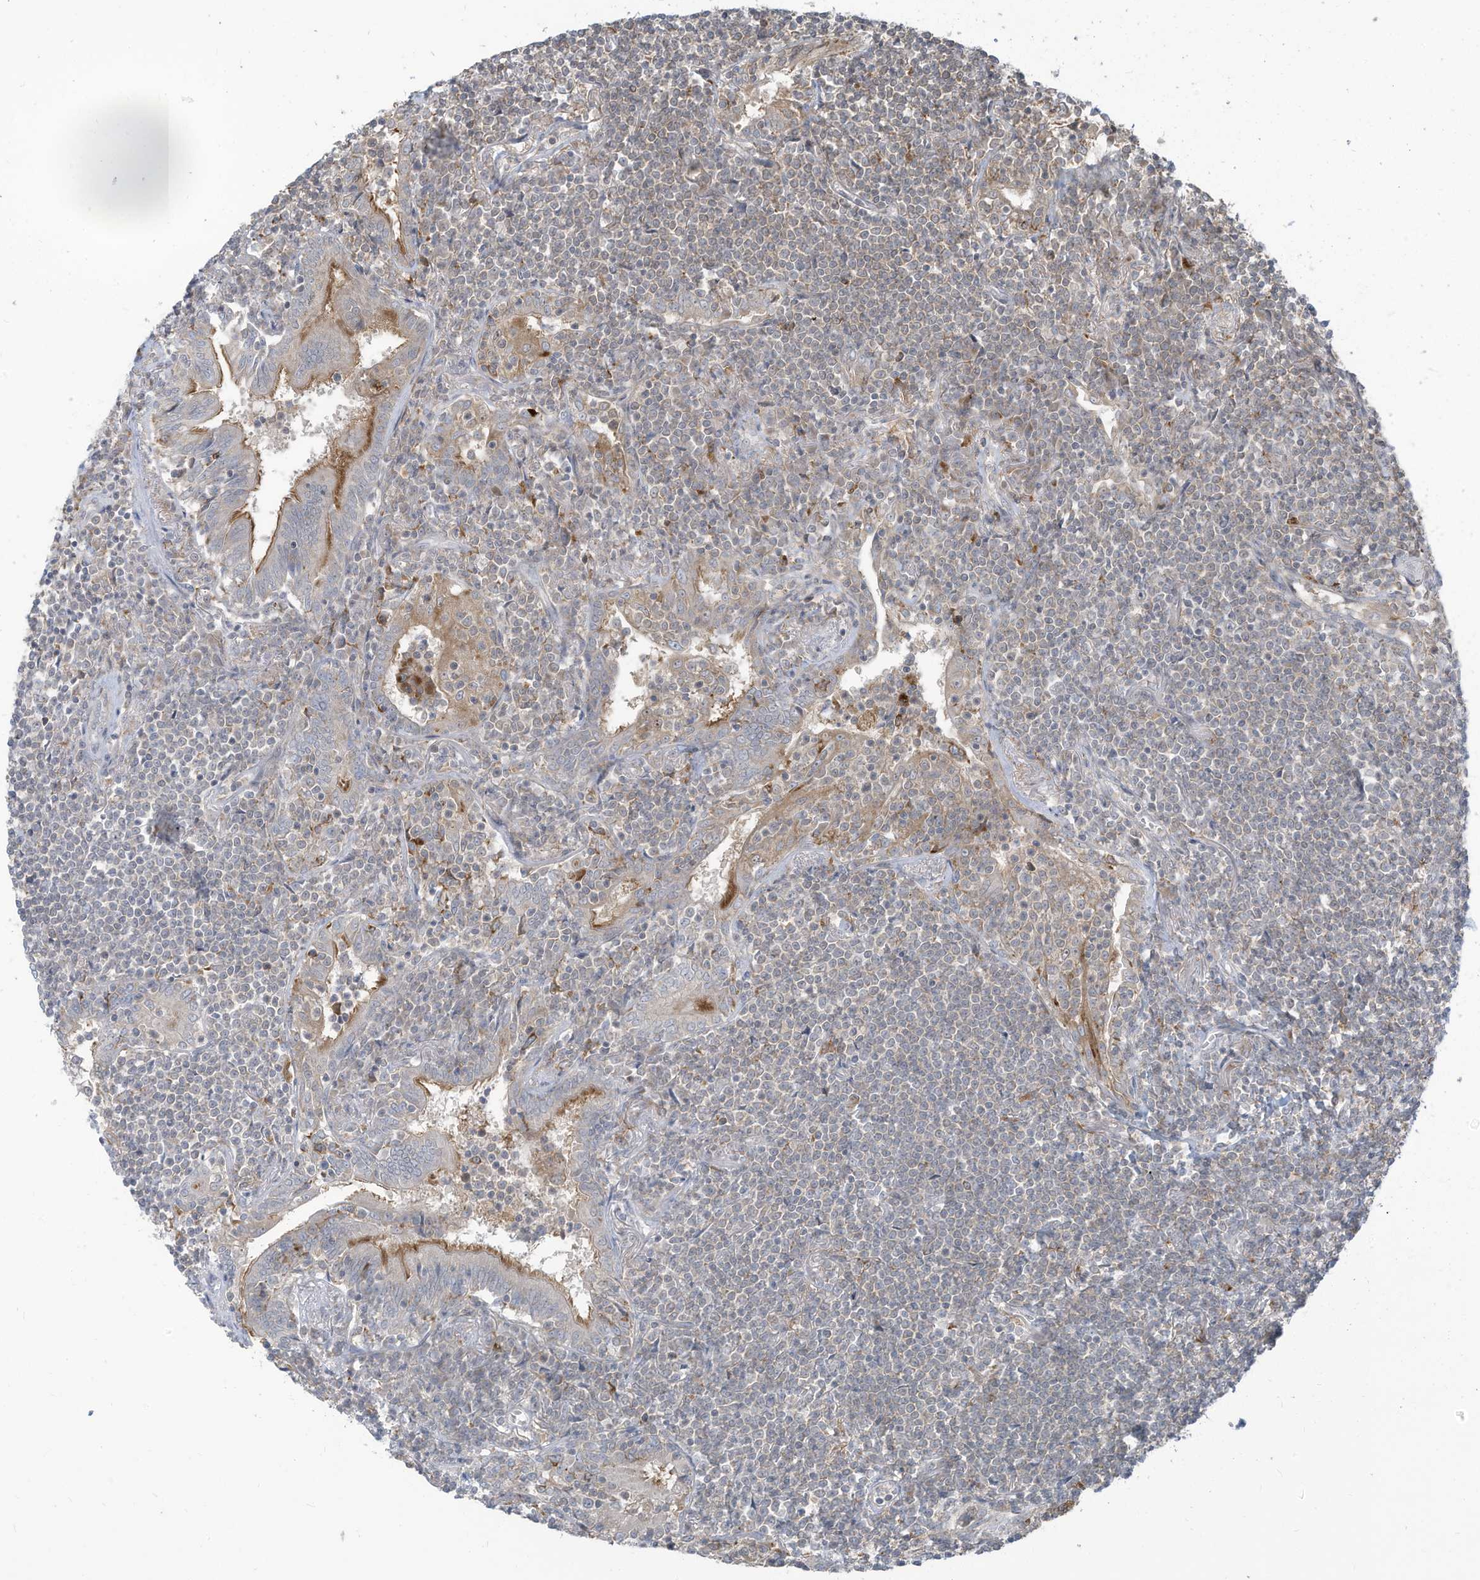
{"staining": {"intensity": "negative", "quantity": "none", "location": "none"}, "tissue": "lymphoma", "cell_type": "Tumor cells", "image_type": "cancer", "snomed": [{"axis": "morphology", "description": "Malignant lymphoma, non-Hodgkin's type, Low grade"}, {"axis": "topography", "description": "Lung"}], "caption": "IHC histopathology image of neoplastic tissue: human lymphoma stained with DAB demonstrates no significant protein positivity in tumor cells.", "gene": "DZIP3", "patient": {"sex": "female", "age": 71}}